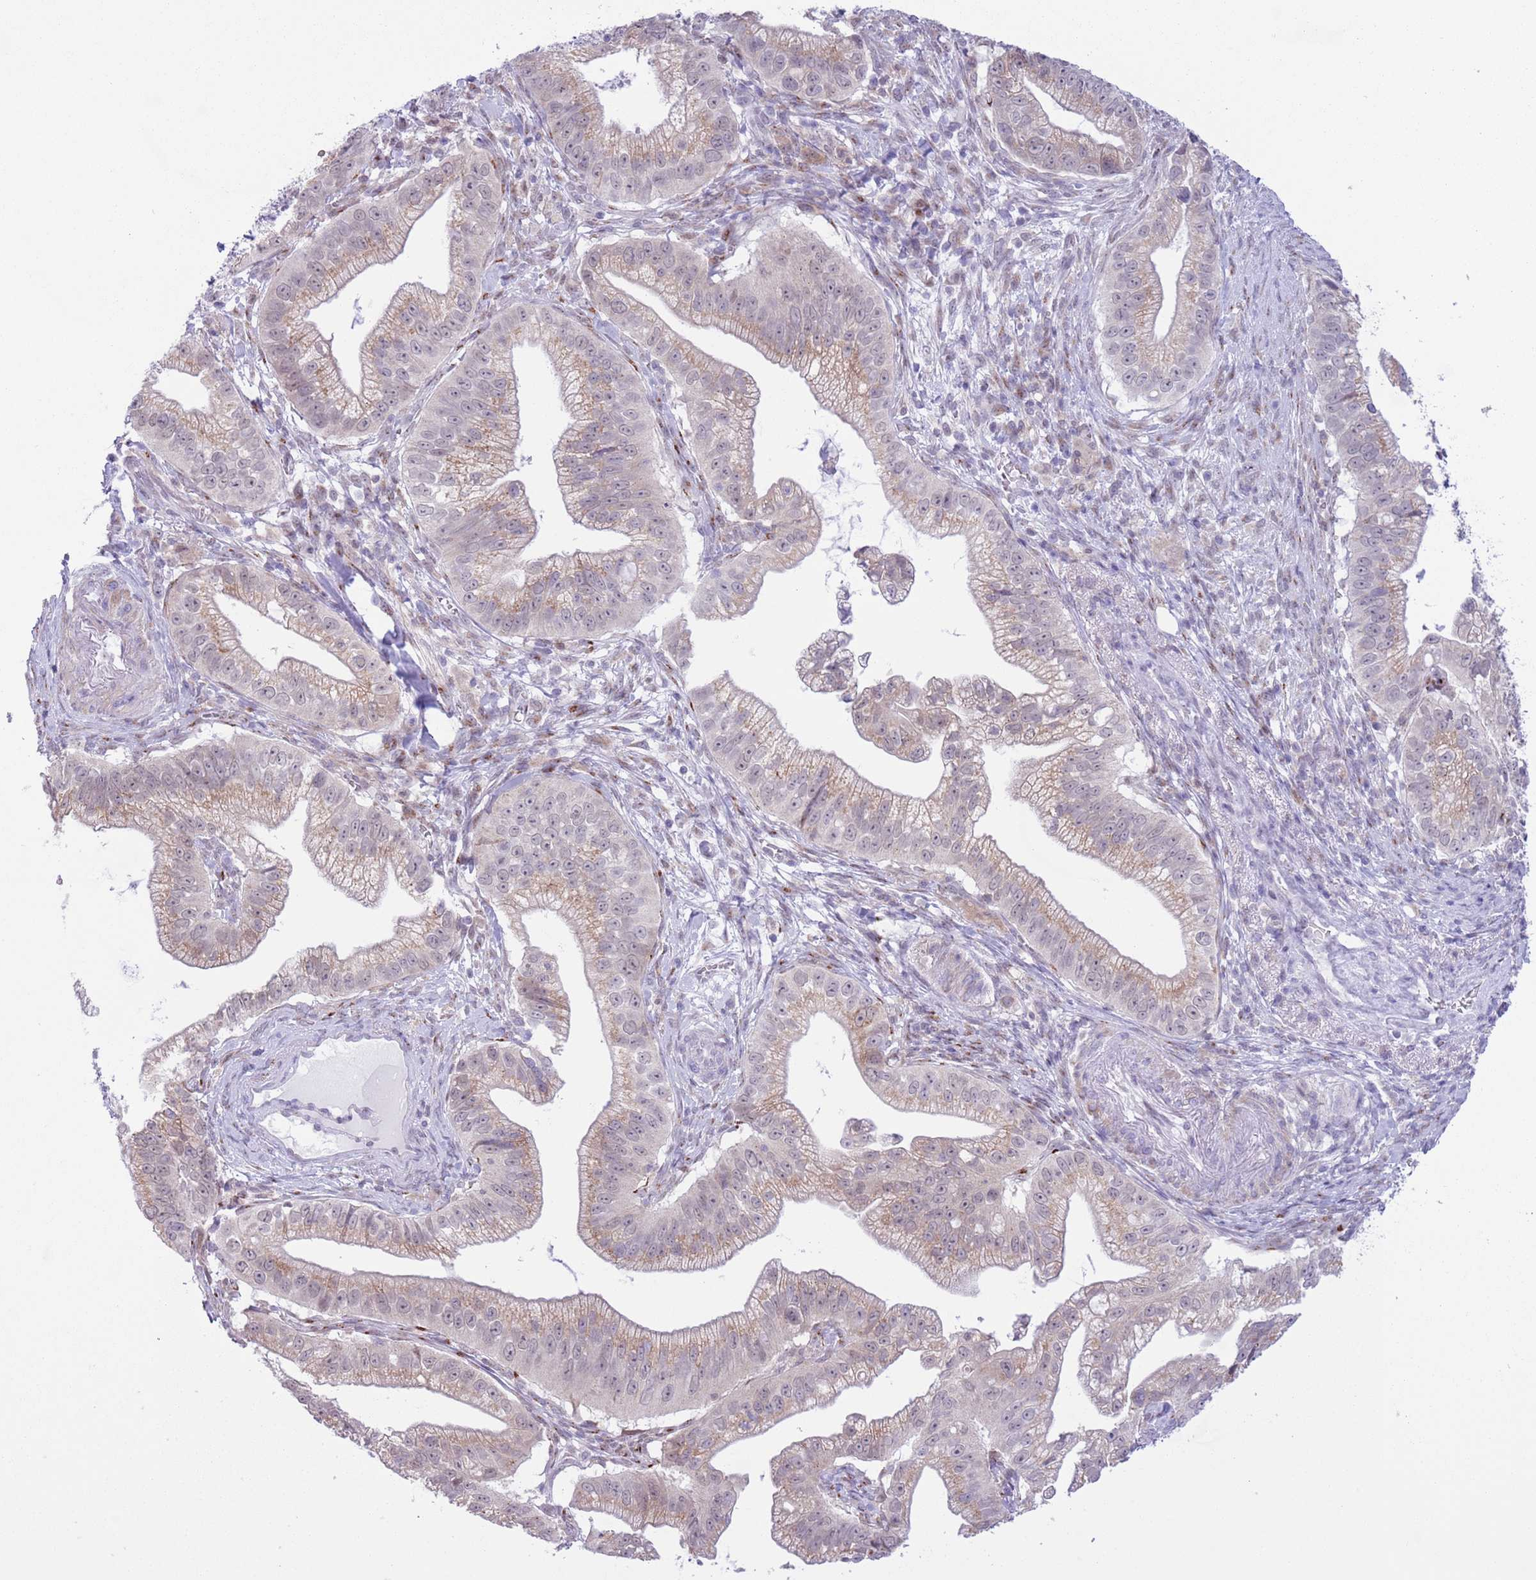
{"staining": {"intensity": "weak", "quantity": "25%-75%", "location": "cytoplasmic/membranous,nuclear"}, "tissue": "pancreatic cancer", "cell_type": "Tumor cells", "image_type": "cancer", "snomed": [{"axis": "morphology", "description": "Adenocarcinoma, NOS"}, {"axis": "topography", "description": "Pancreas"}], "caption": "This is an image of IHC staining of pancreatic cancer, which shows weak expression in the cytoplasmic/membranous and nuclear of tumor cells.", "gene": "ZNF576", "patient": {"sex": "male", "age": 70}}